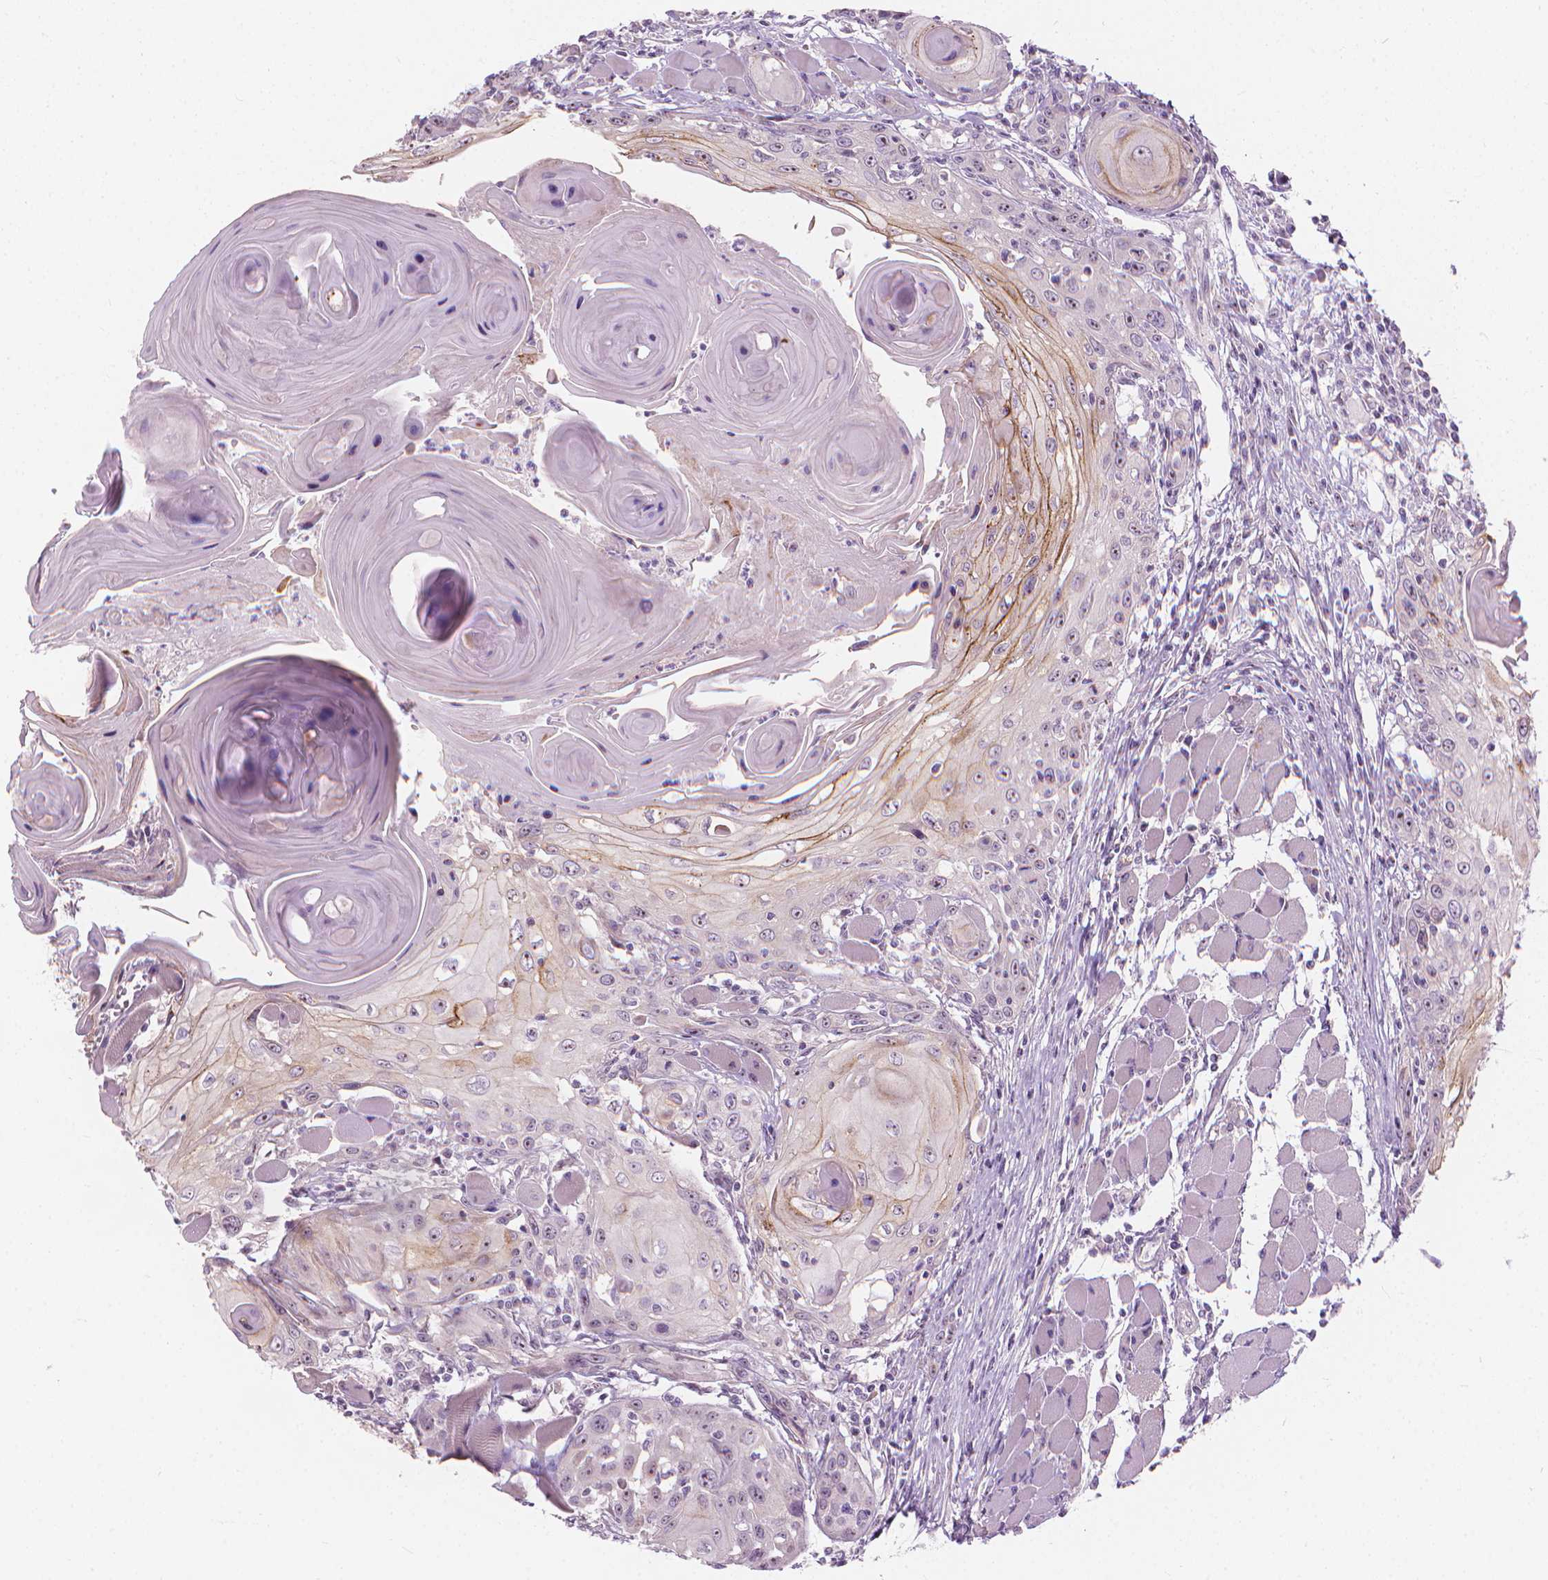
{"staining": {"intensity": "moderate", "quantity": "<25%", "location": "cytoplasmic/membranous"}, "tissue": "head and neck cancer", "cell_type": "Tumor cells", "image_type": "cancer", "snomed": [{"axis": "morphology", "description": "Squamous cell carcinoma, NOS"}, {"axis": "topography", "description": "Head-Neck"}], "caption": "Human head and neck cancer stained with a brown dye exhibits moderate cytoplasmic/membranous positive expression in approximately <25% of tumor cells.", "gene": "GPRC5A", "patient": {"sex": "female", "age": 80}}